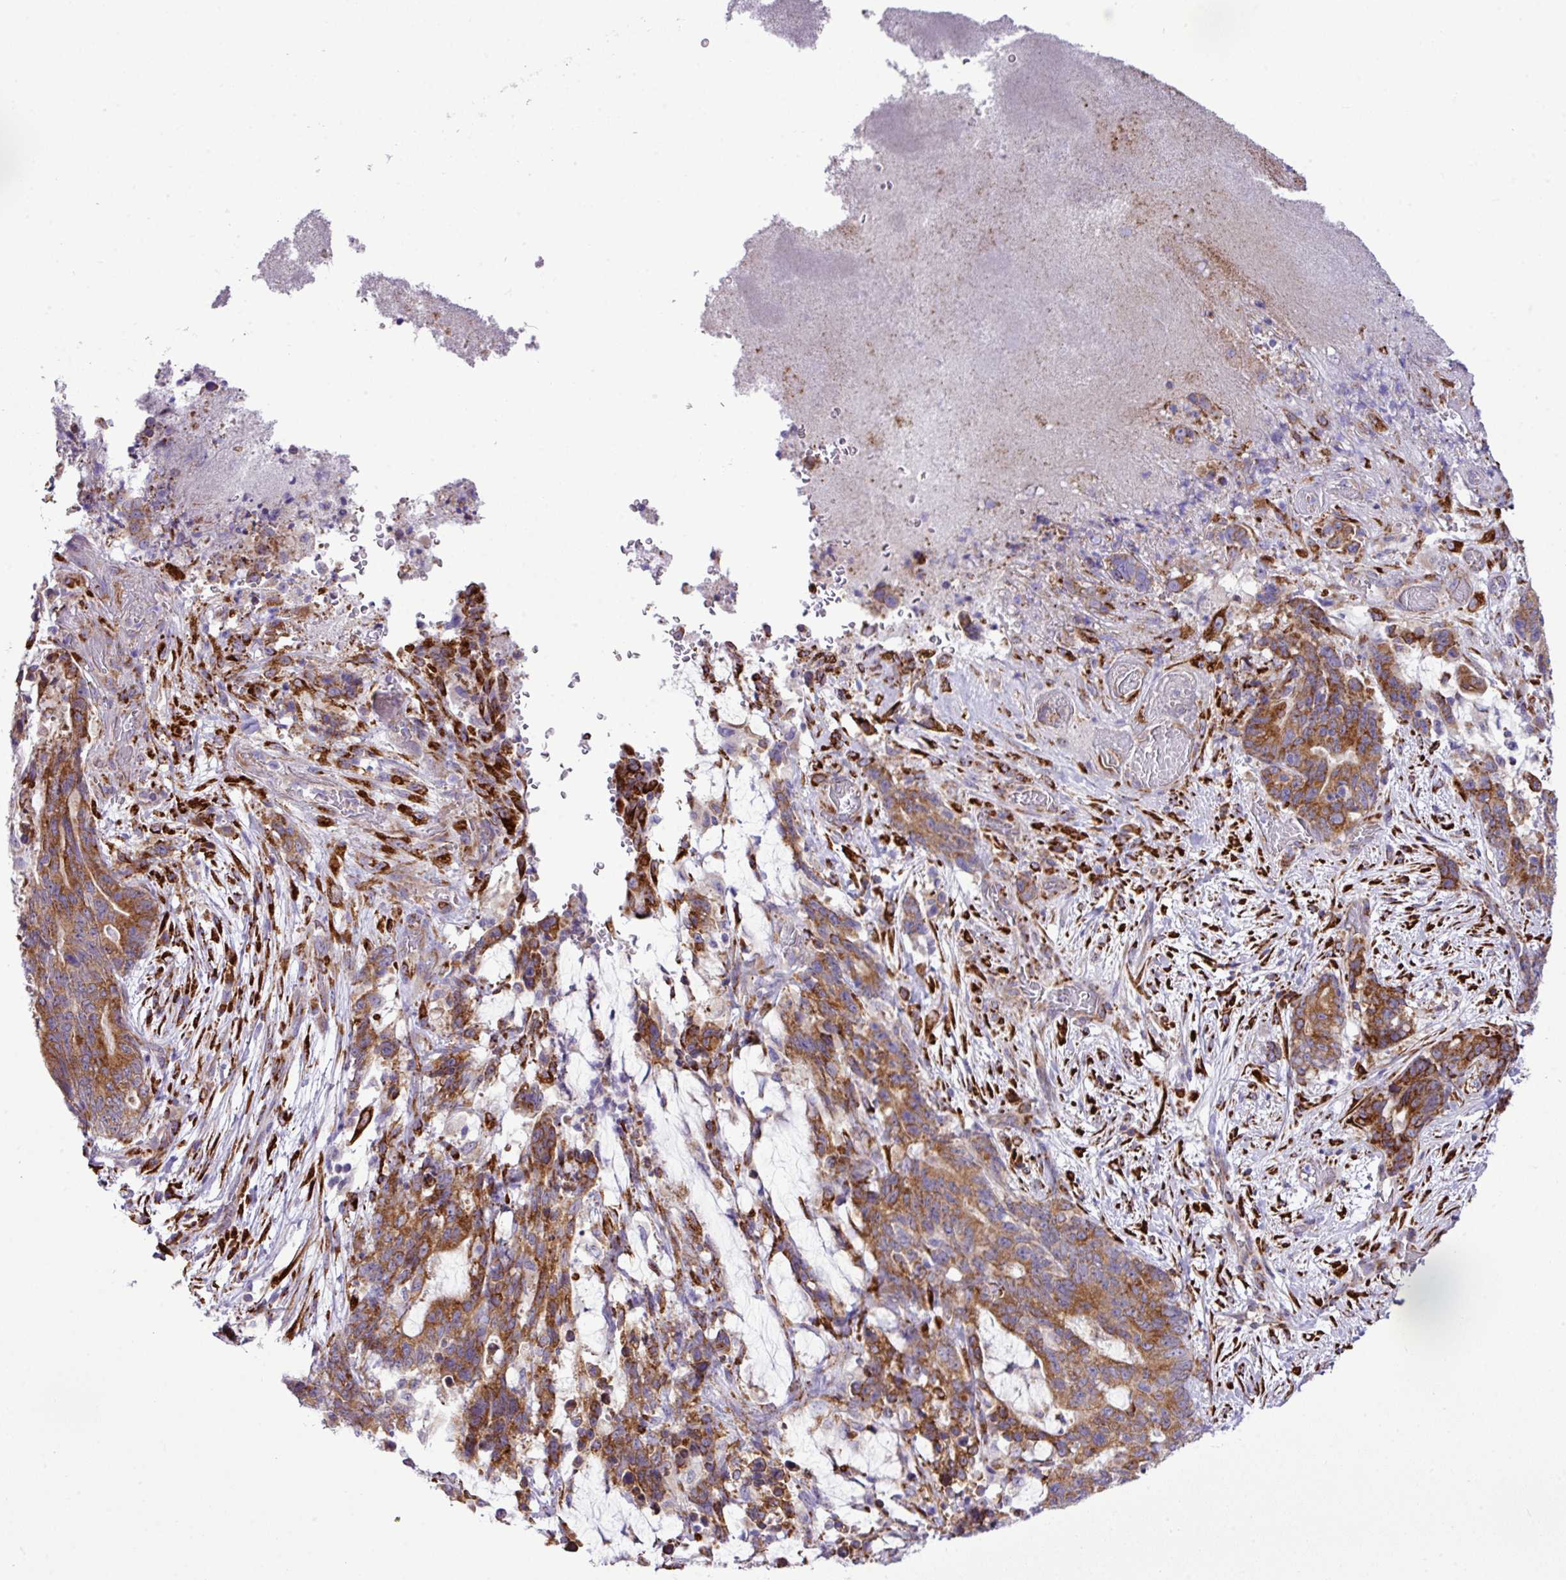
{"staining": {"intensity": "moderate", "quantity": ">75%", "location": "cytoplasmic/membranous"}, "tissue": "stomach cancer", "cell_type": "Tumor cells", "image_type": "cancer", "snomed": [{"axis": "morphology", "description": "Normal tissue, NOS"}, {"axis": "morphology", "description": "Adenocarcinoma, NOS"}, {"axis": "topography", "description": "Stomach"}], "caption": "DAB (3,3'-diaminobenzidine) immunohistochemical staining of human stomach cancer (adenocarcinoma) shows moderate cytoplasmic/membranous protein staining in about >75% of tumor cells.", "gene": "CFAP97", "patient": {"sex": "female", "age": 64}}